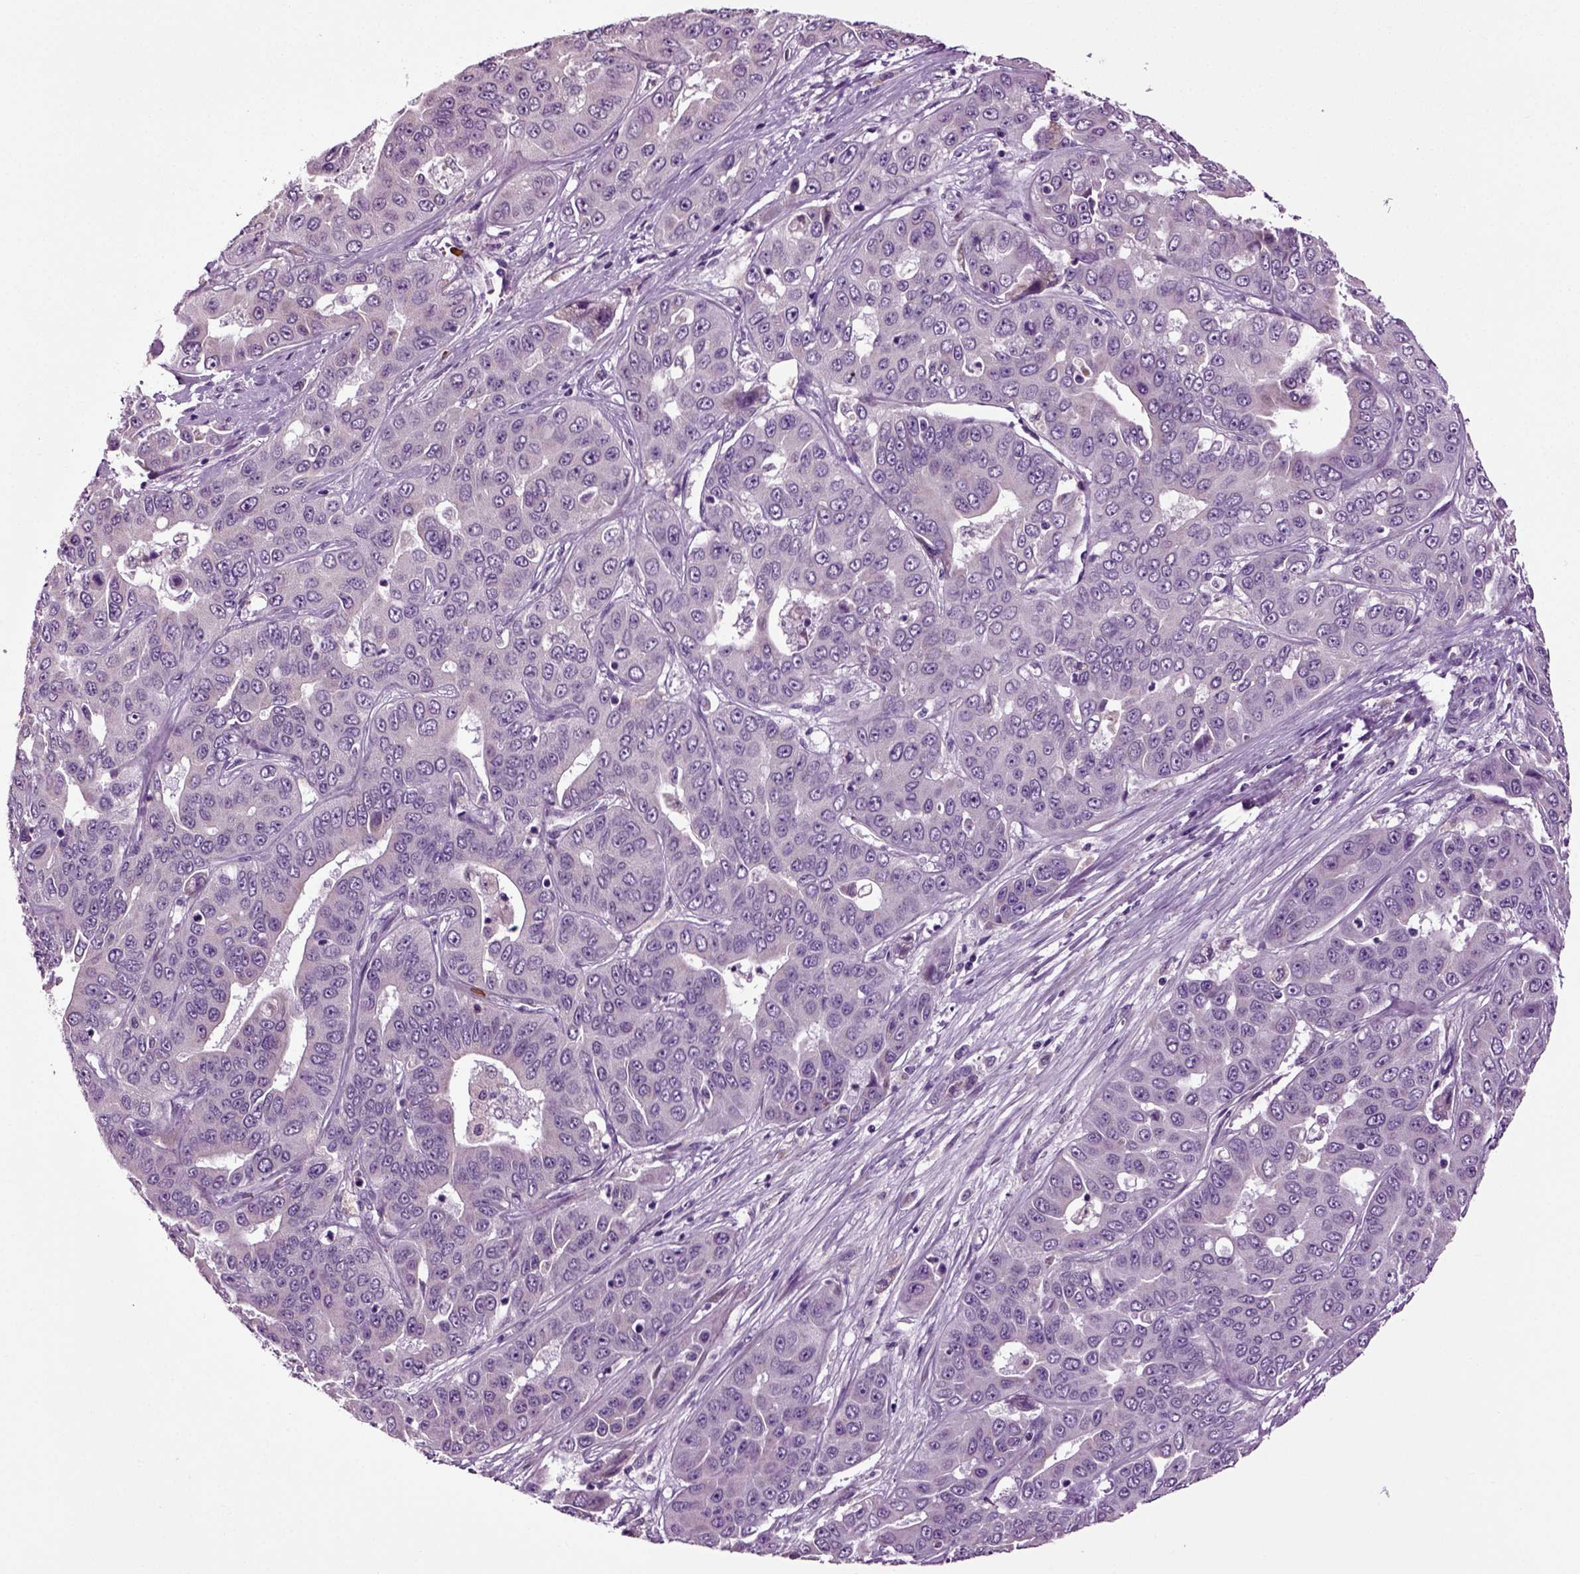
{"staining": {"intensity": "negative", "quantity": "none", "location": "none"}, "tissue": "liver cancer", "cell_type": "Tumor cells", "image_type": "cancer", "snomed": [{"axis": "morphology", "description": "Cholangiocarcinoma"}, {"axis": "topography", "description": "Liver"}], "caption": "Immunohistochemistry (IHC) histopathology image of neoplastic tissue: human liver cancer (cholangiocarcinoma) stained with DAB (3,3'-diaminobenzidine) exhibits no significant protein expression in tumor cells. The staining was performed using DAB (3,3'-diaminobenzidine) to visualize the protein expression in brown, while the nuclei were stained in blue with hematoxylin (Magnification: 20x).", "gene": "SPATA17", "patient": {"sex": "female", "age": 52}}